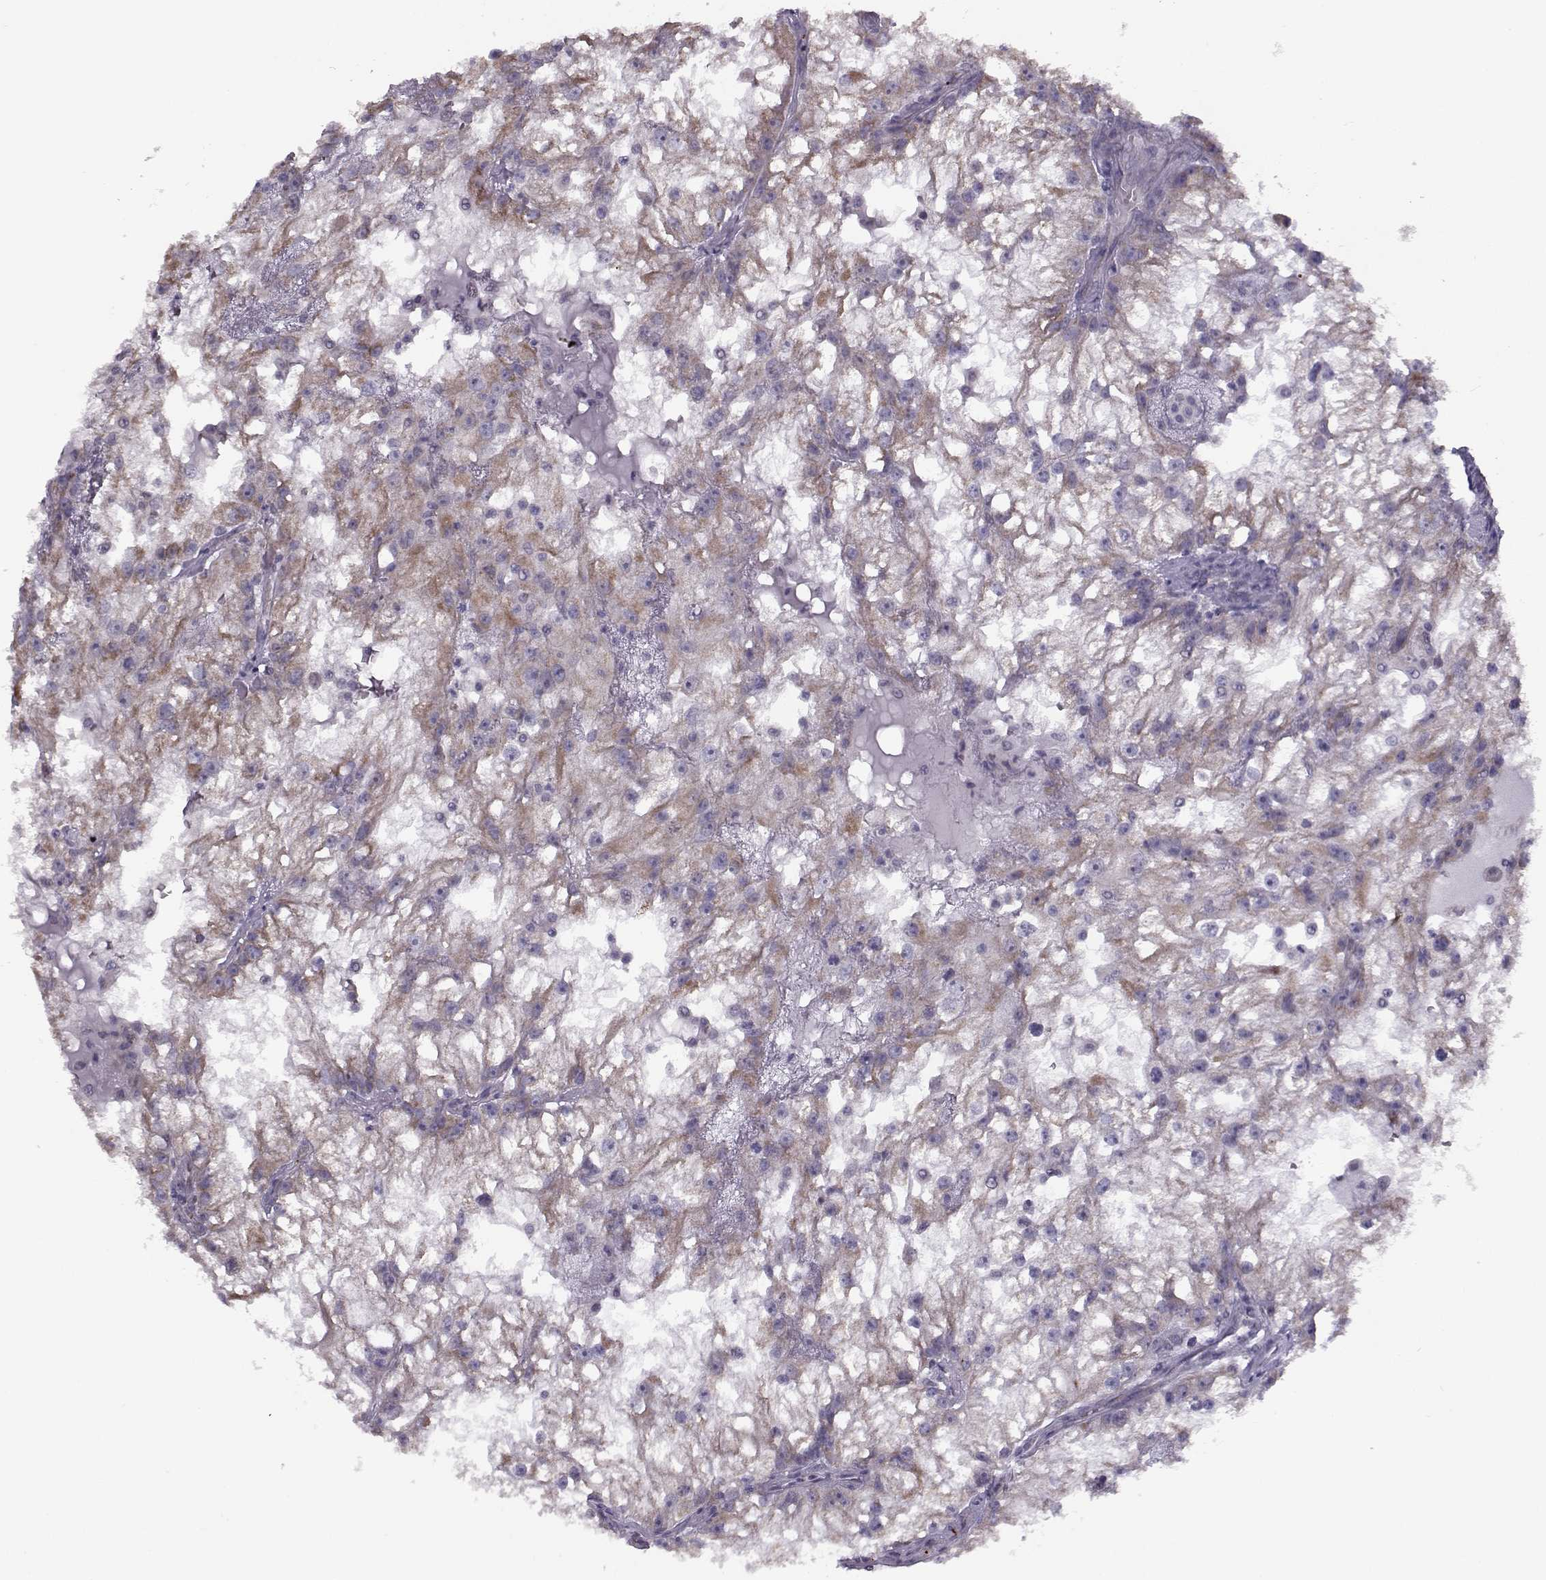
{"staining": {"intensity": "weak", "quantity": "<25%", "location": "cytoplasmic/membranous"}, "tissue": "renal cancer", "cell_type": "Tumor cells", "image_type": "cancer", "snomed": [{"axis": "morphology", "description": "Adenocarcinoma, NOS"}, {"axis": "topography", "description": "Kidney"}], "caption": "Immunohistochemistry (IHC) image of adenocarcinoma (renal) stained for a protein (brown), which shows no staining in tumor cells. (IHC, brightfield microscopy, high magnification).", "gene": "KLF17", "patient": {"sex": "male", "age": 59}}